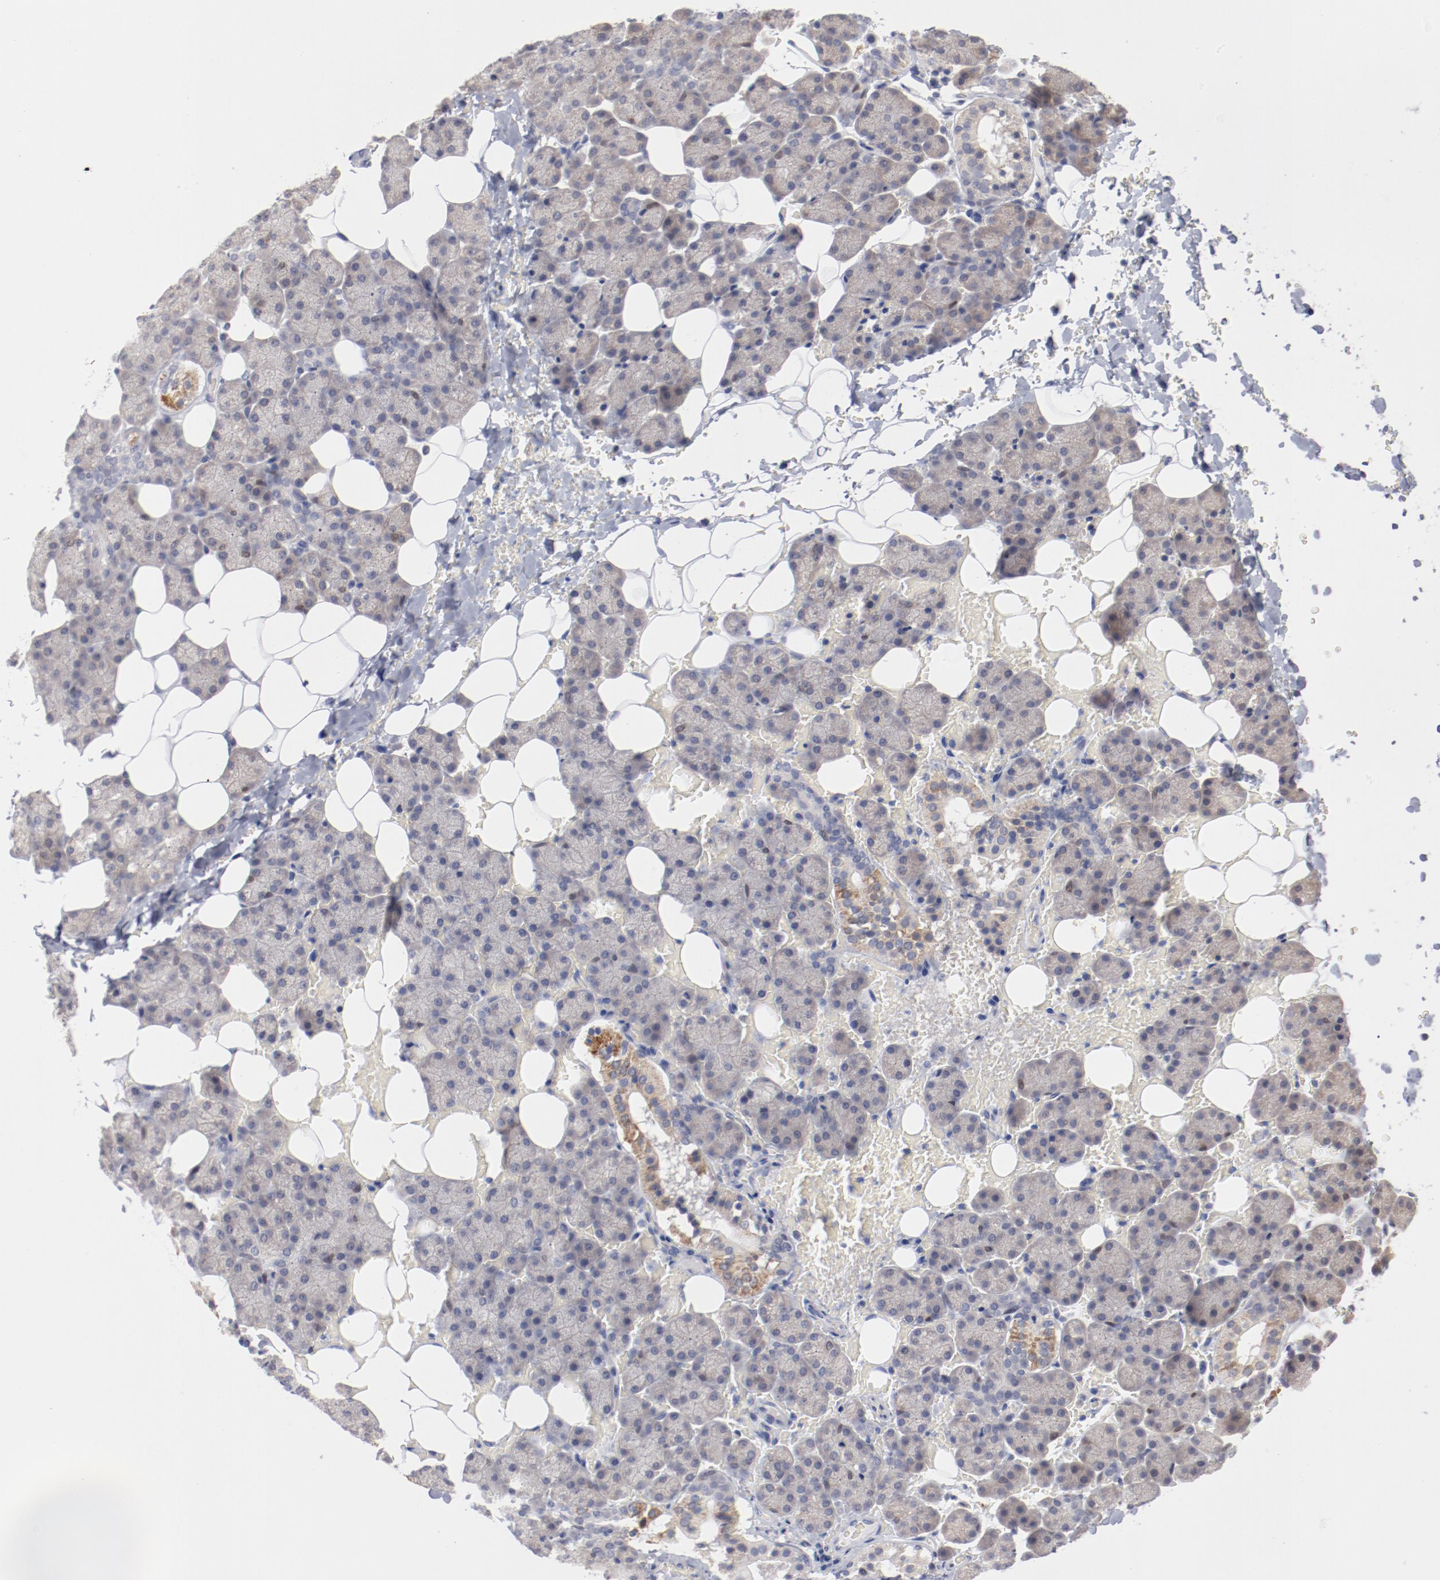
{"staining": {"intensity": "weak", "quantity": "25%-75%", "location": "cytoplasmic/membranous"}, "tissue": "salivary gland", "cell_type": "Glandular cells", "image_type": "normal", "snomed": [{"axis": "morphology", "description": "Normal tissue, NOS"}, {"axis": "topography", "description": "Lymph node"}, {"axis": "topography", "description": "Salivary gland"}], "caption": "Glandular cells show weak cytoplasmic/membranous positivity in approximately 25%-75% of cells in benign salivary gland. Nuclei are stained in blue.", "gene": "SH3BGR", "patient": {"sex": "male", "age": 8}}